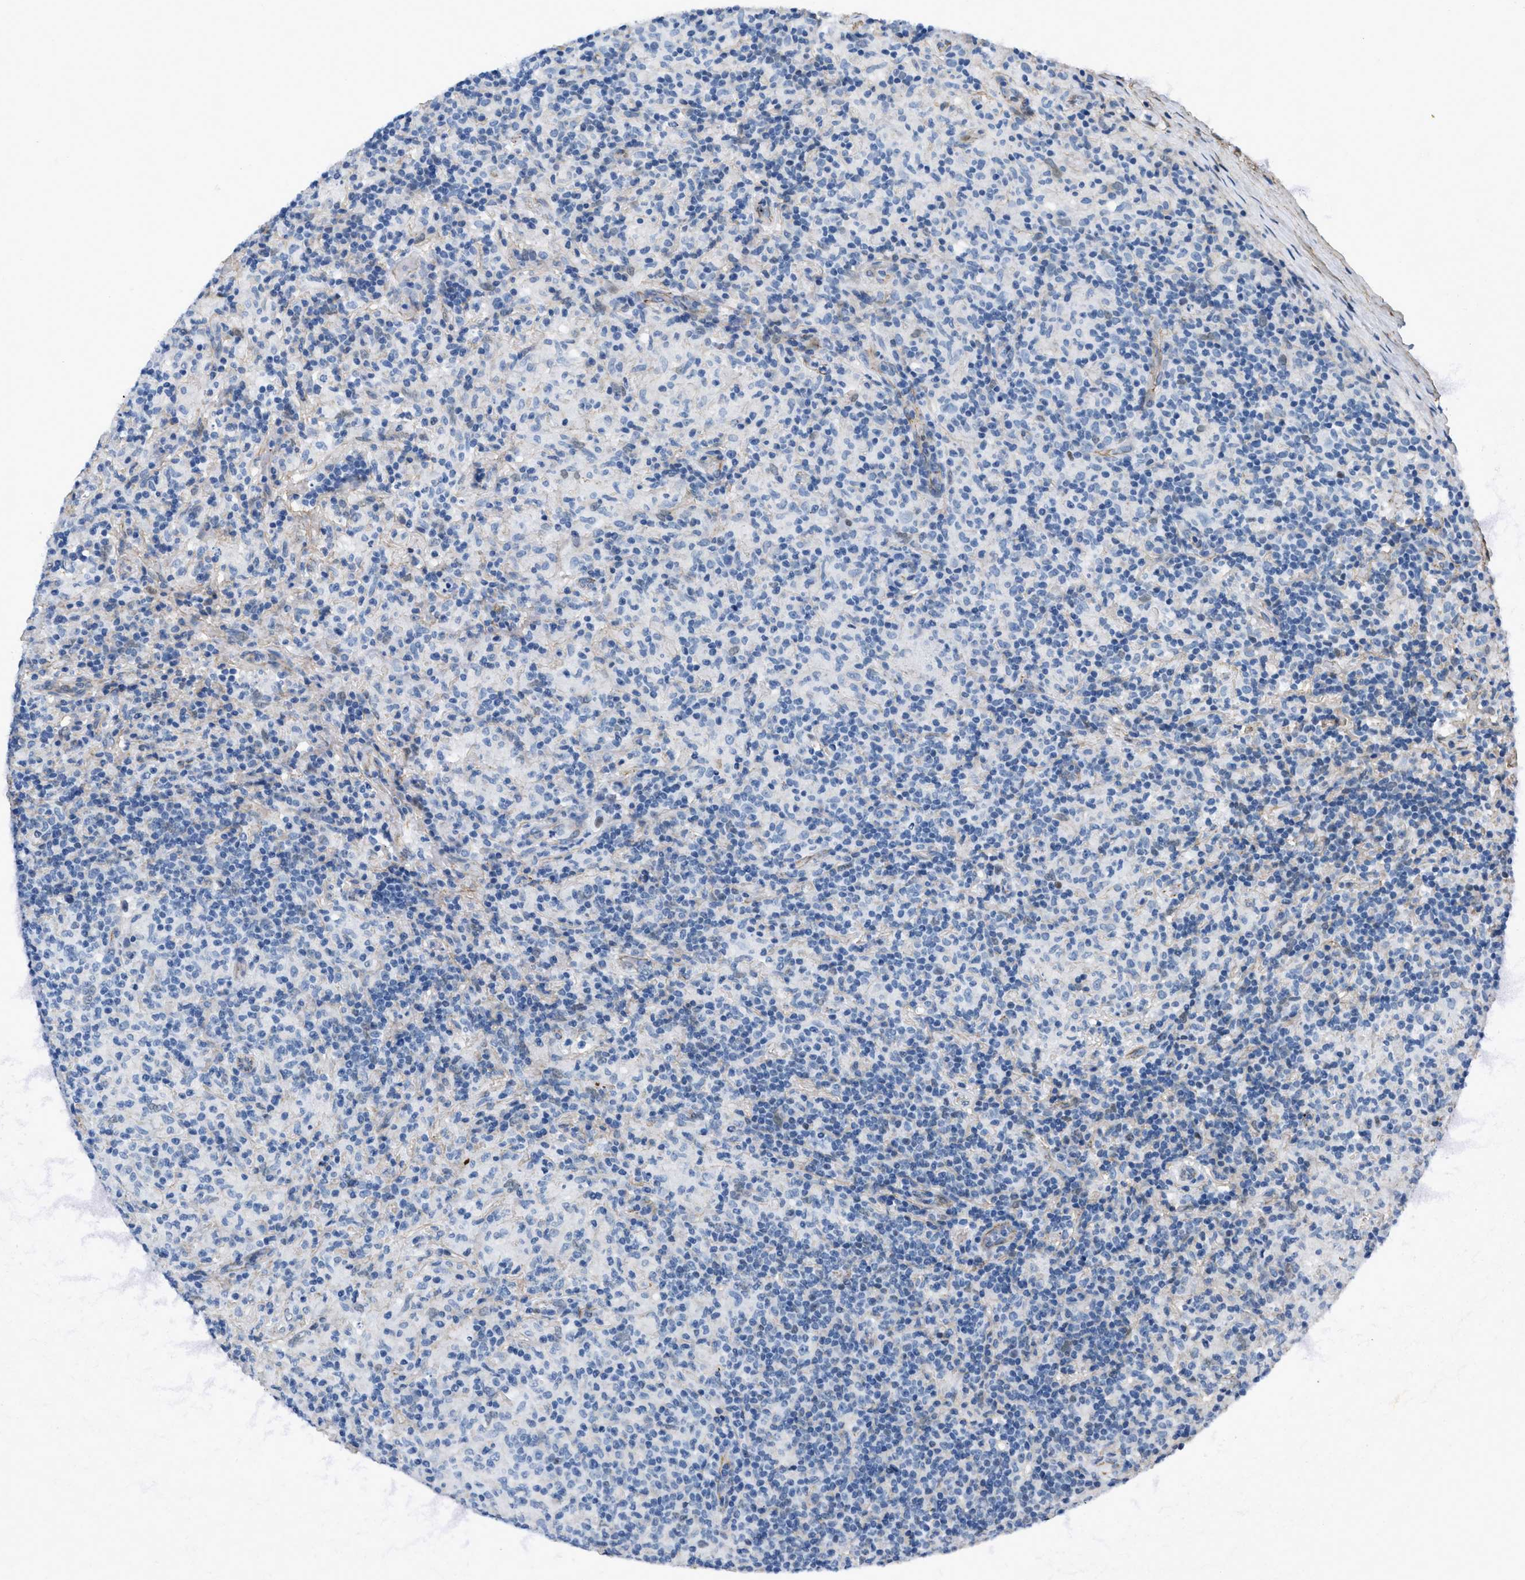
{"staining": {"intensity": "negative", "quantity": "none", "location": "none"}, "tissue": "lymphoma", "cell_type": "Tumor cells", "image_type": "cancer", "snomed": [{"axis": "morphology", "description": "Hodgkin's disease, NOS"}, {"axis": "topography", "description": "Lymph node"}], "caption": "Human Hodgkin's disease stained for a protein using immunohistochemistry (IHC) shows no expression in tumor cells.", "gene": "FBN1", "patient": {"sex": "male", "age": 70}}